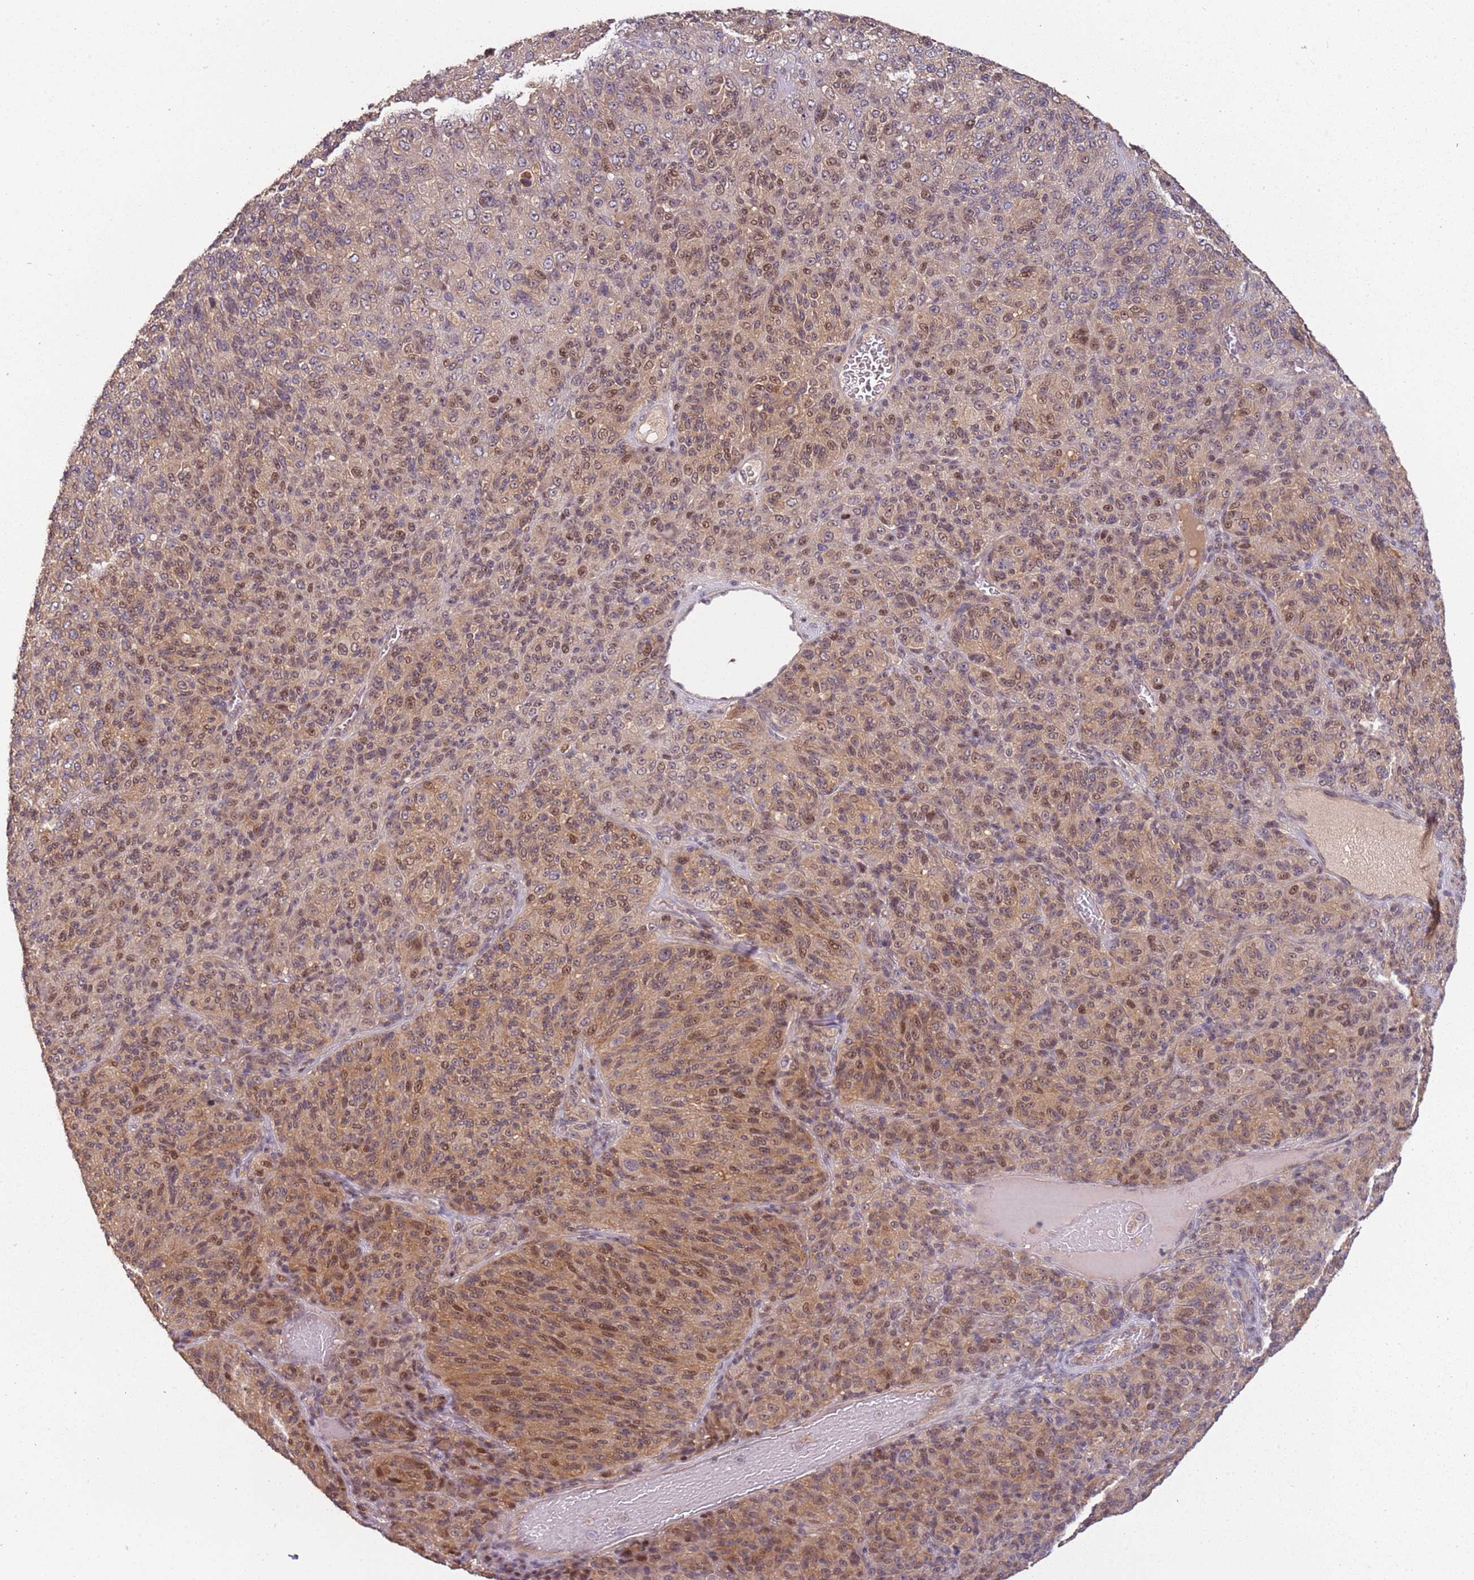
{"staining": {"intensity": "moderate", "quantity": ">75%", "location": "cytoplasmic/membranous,nuclear"}, "tissue": "melanoma", "cell_type": "Tumor cells", "image_type": "cancer", "snomed": [{"axis": "morphology", "description": "Malignant melanoma, Metastatic site"}, {"axis": "topography", "description": "Brain"}], "caption": "Malignant melanoma (metastatic site) tissue exhibits moderate cytoplasmic/membranous and nuclear positivity in about >75% of tumor cells, visualized by immunohistochemistry. (DAB IHC, brown staining for protein, blue staining for nuclei).", "gene": "GSTO2", "patient": {"sex": "female", "age": 56}}